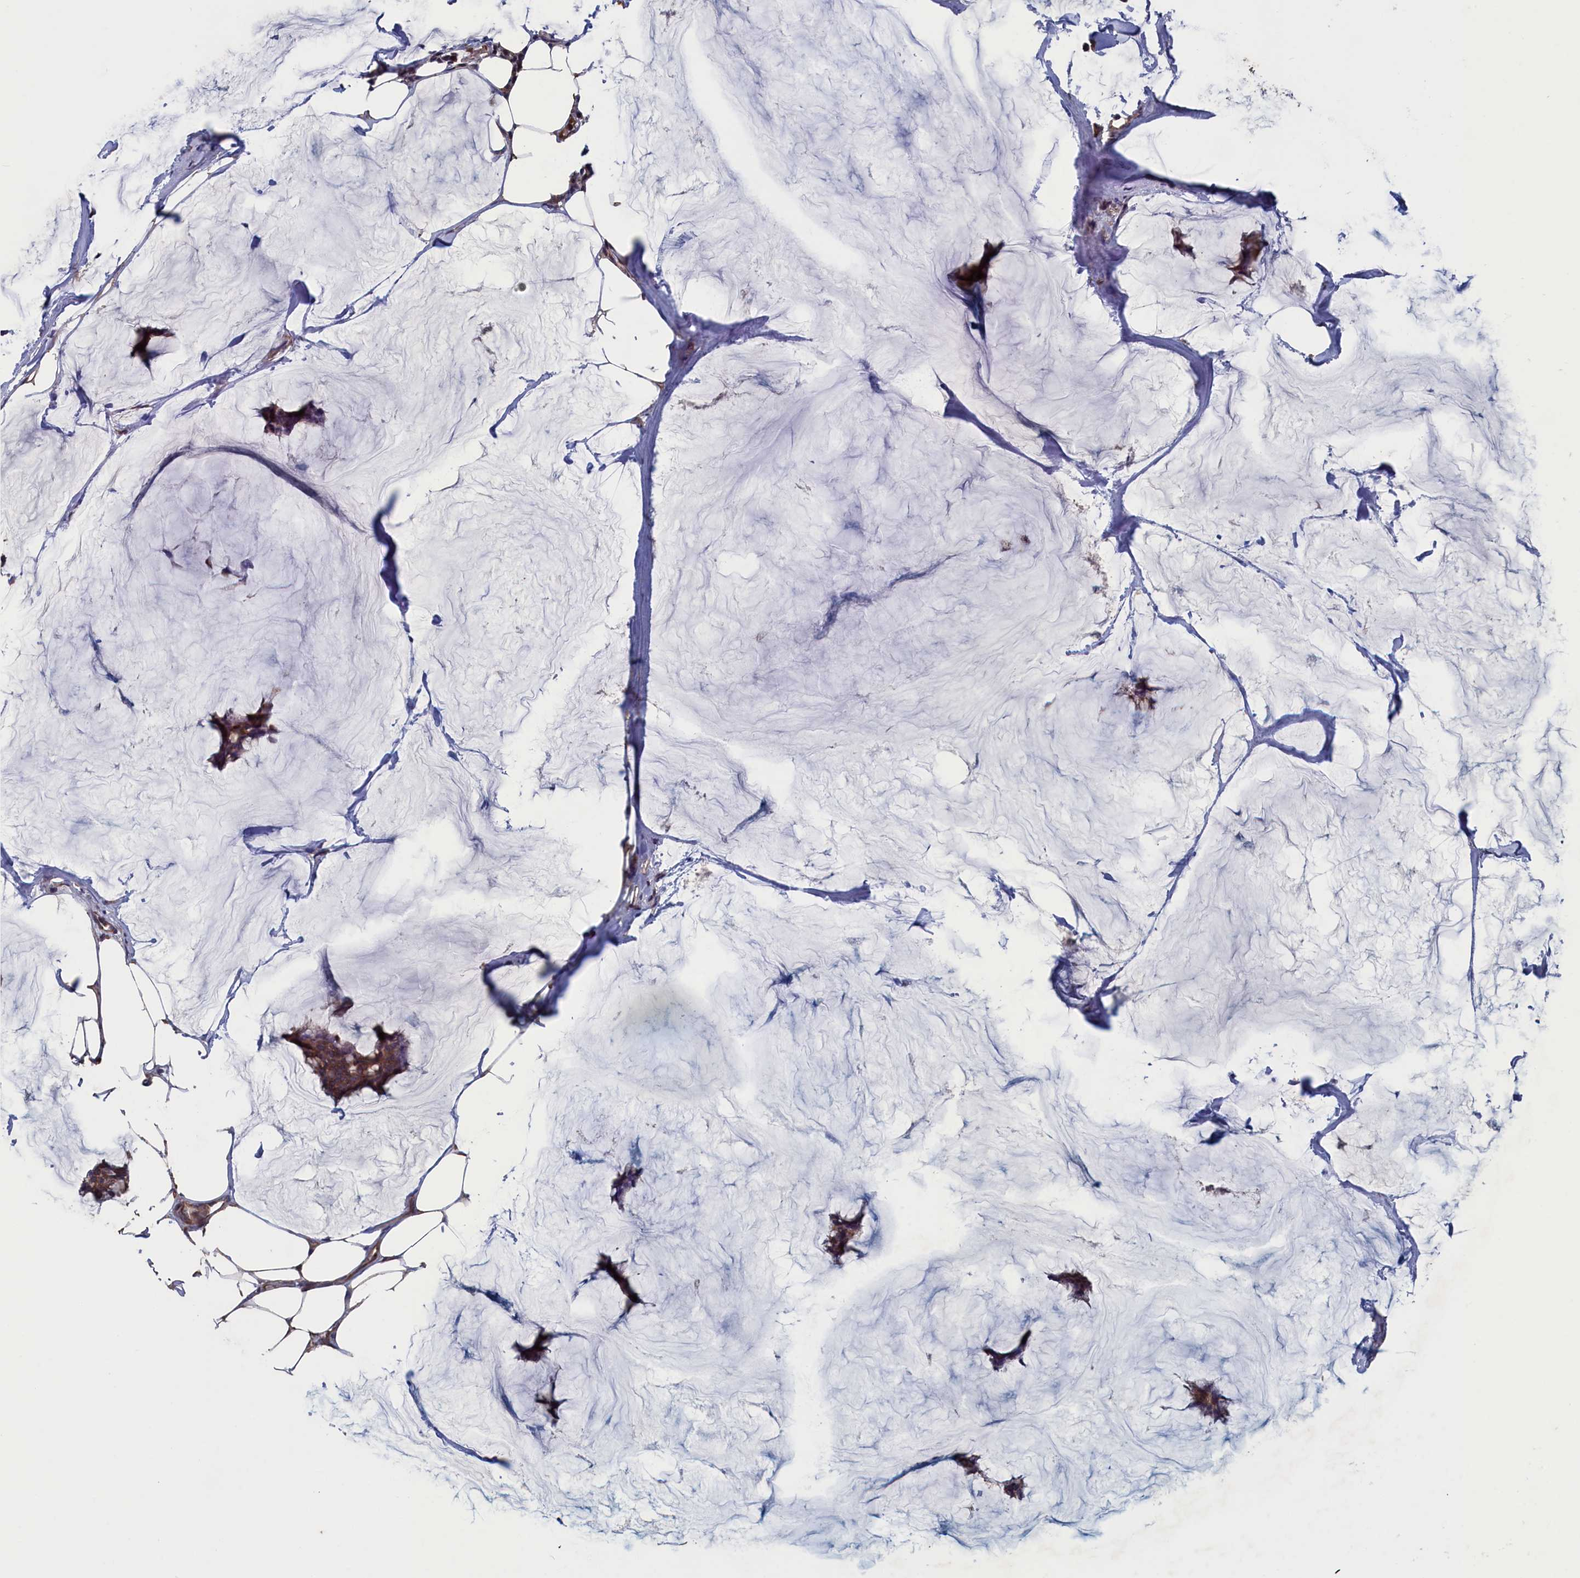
{"staining": {"intensity": "moderate", "quantity": ">75%", "location": "cytoplasmic/membranous"}, "tissue": "breast cancer", "cell_type": "Tumor cells", "image_type": "cancer", "snomed": [{"axis": "morphology", "description": "Duct carcinoma"}, {"axis": "topography", "description": "Breast"}], "caption": "An image showing moderate cytoplasmic/membranous positivity in about >75% of tumor cells in breast invasive ductal carcinoma, as visualized by brown immunohistochemical staining.", "gene": "SPATA13", "patient": {"sex": "female", "age": 93}}